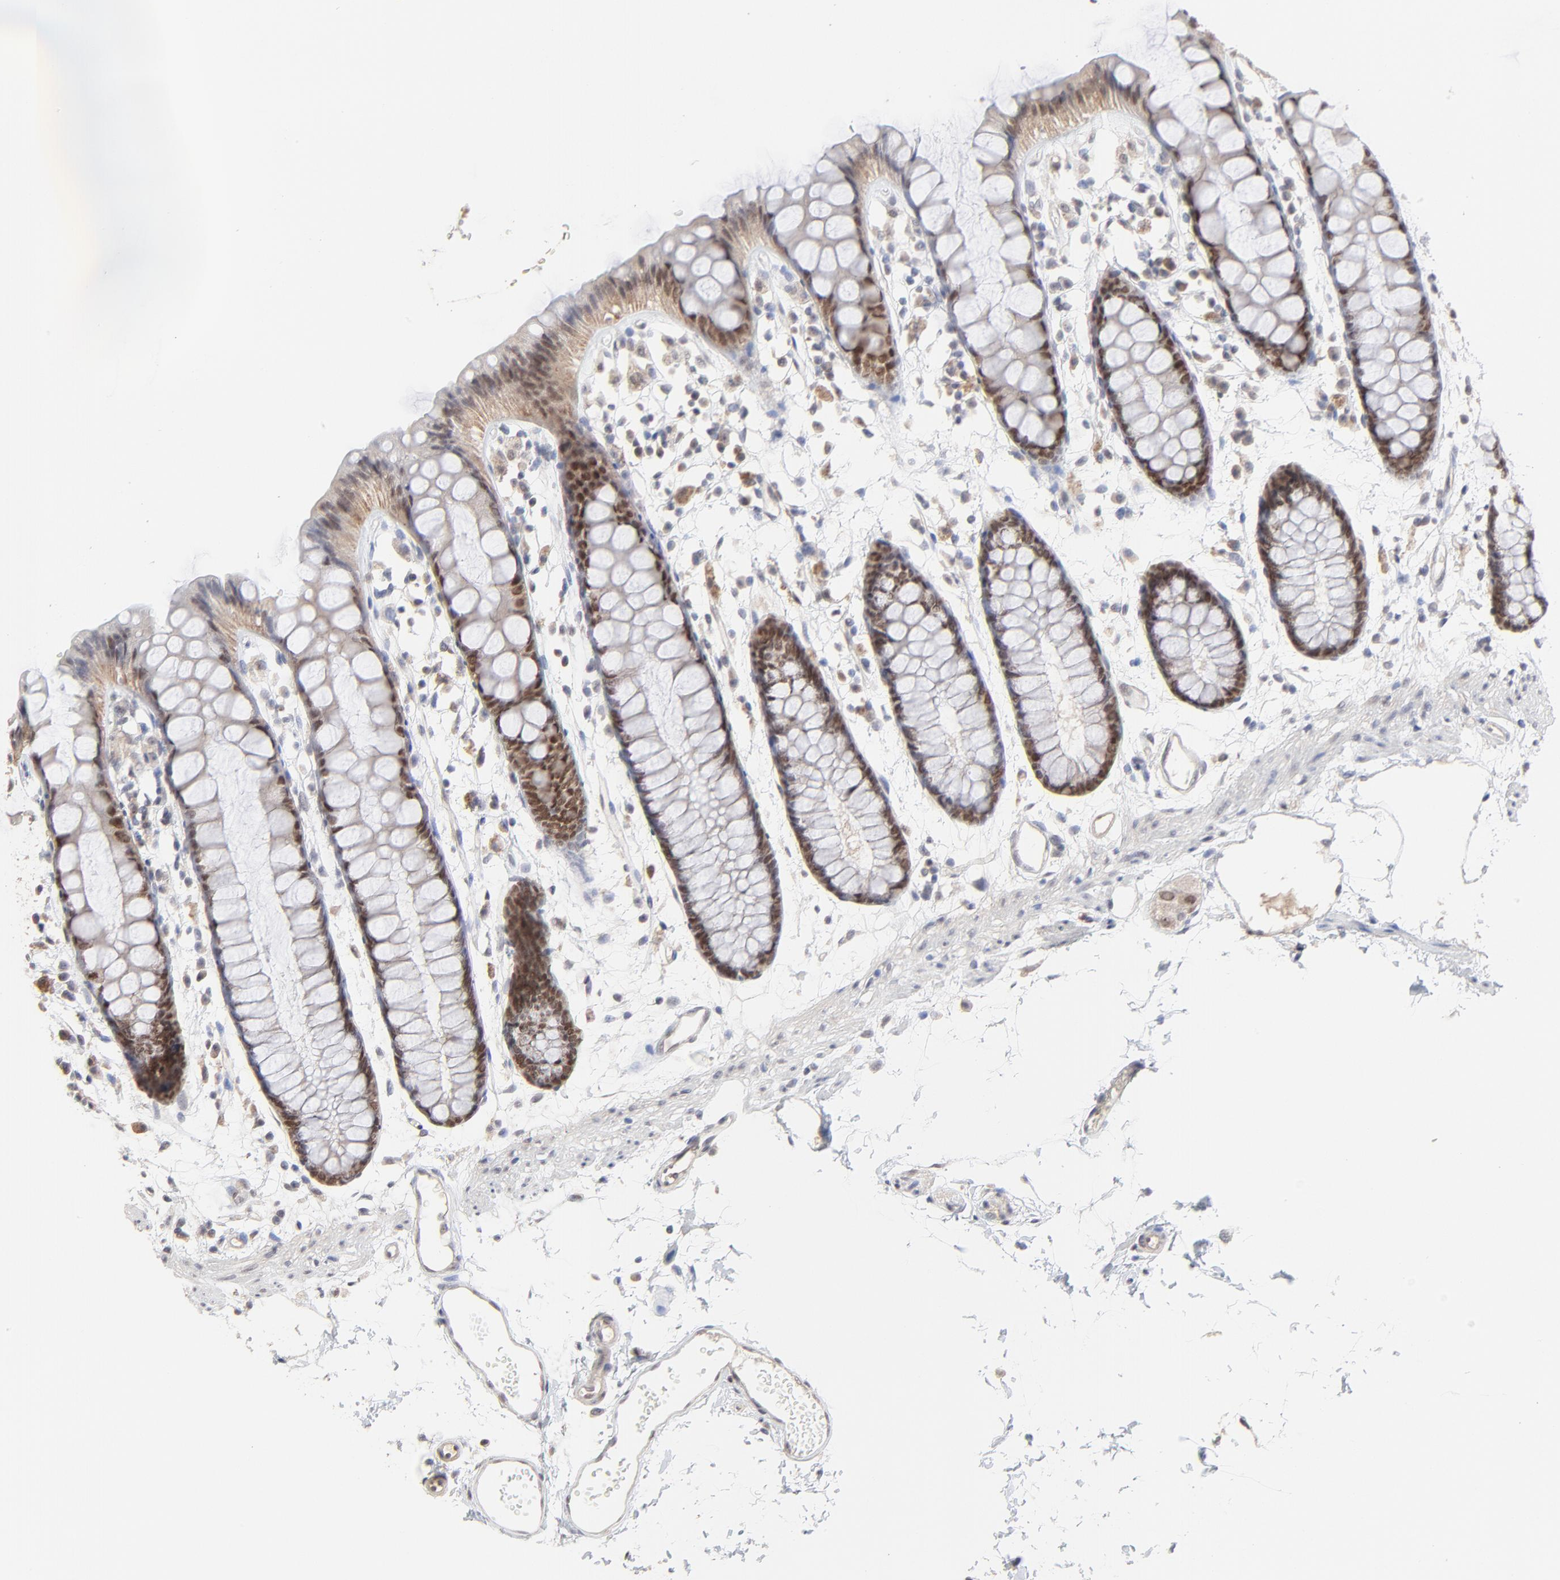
{"staining": {"intensity": "moderate", "quantity": ">75%", "location": "cytoplasmic/membranous,nuclear"}, "tissue": "rectum", "cell_type": "Glandular cells", "image_type": "normal", "snomed": [{"axis": "morphology", "description": "Normal tissue, NOS"}, {"axis": "topography", "description": "Rectum"}], "caption": "Immunohistochemistry (IHC) staining of unremarkable rectum, which reveals medium levels of moderate cytoplasmic/membranous,nuclear staining in about >75% of glandular cells indicating moderate cytoplasmic/membranous,nuclear protein positivity. The staining was performed using DAB (3,3'-diaminobenzidine) (brown) for protein detection and nuclei were counterstained in hematoxylin (blue).", "gene": "FAM199X", "patient": {"sex": "female", "age": 66}}